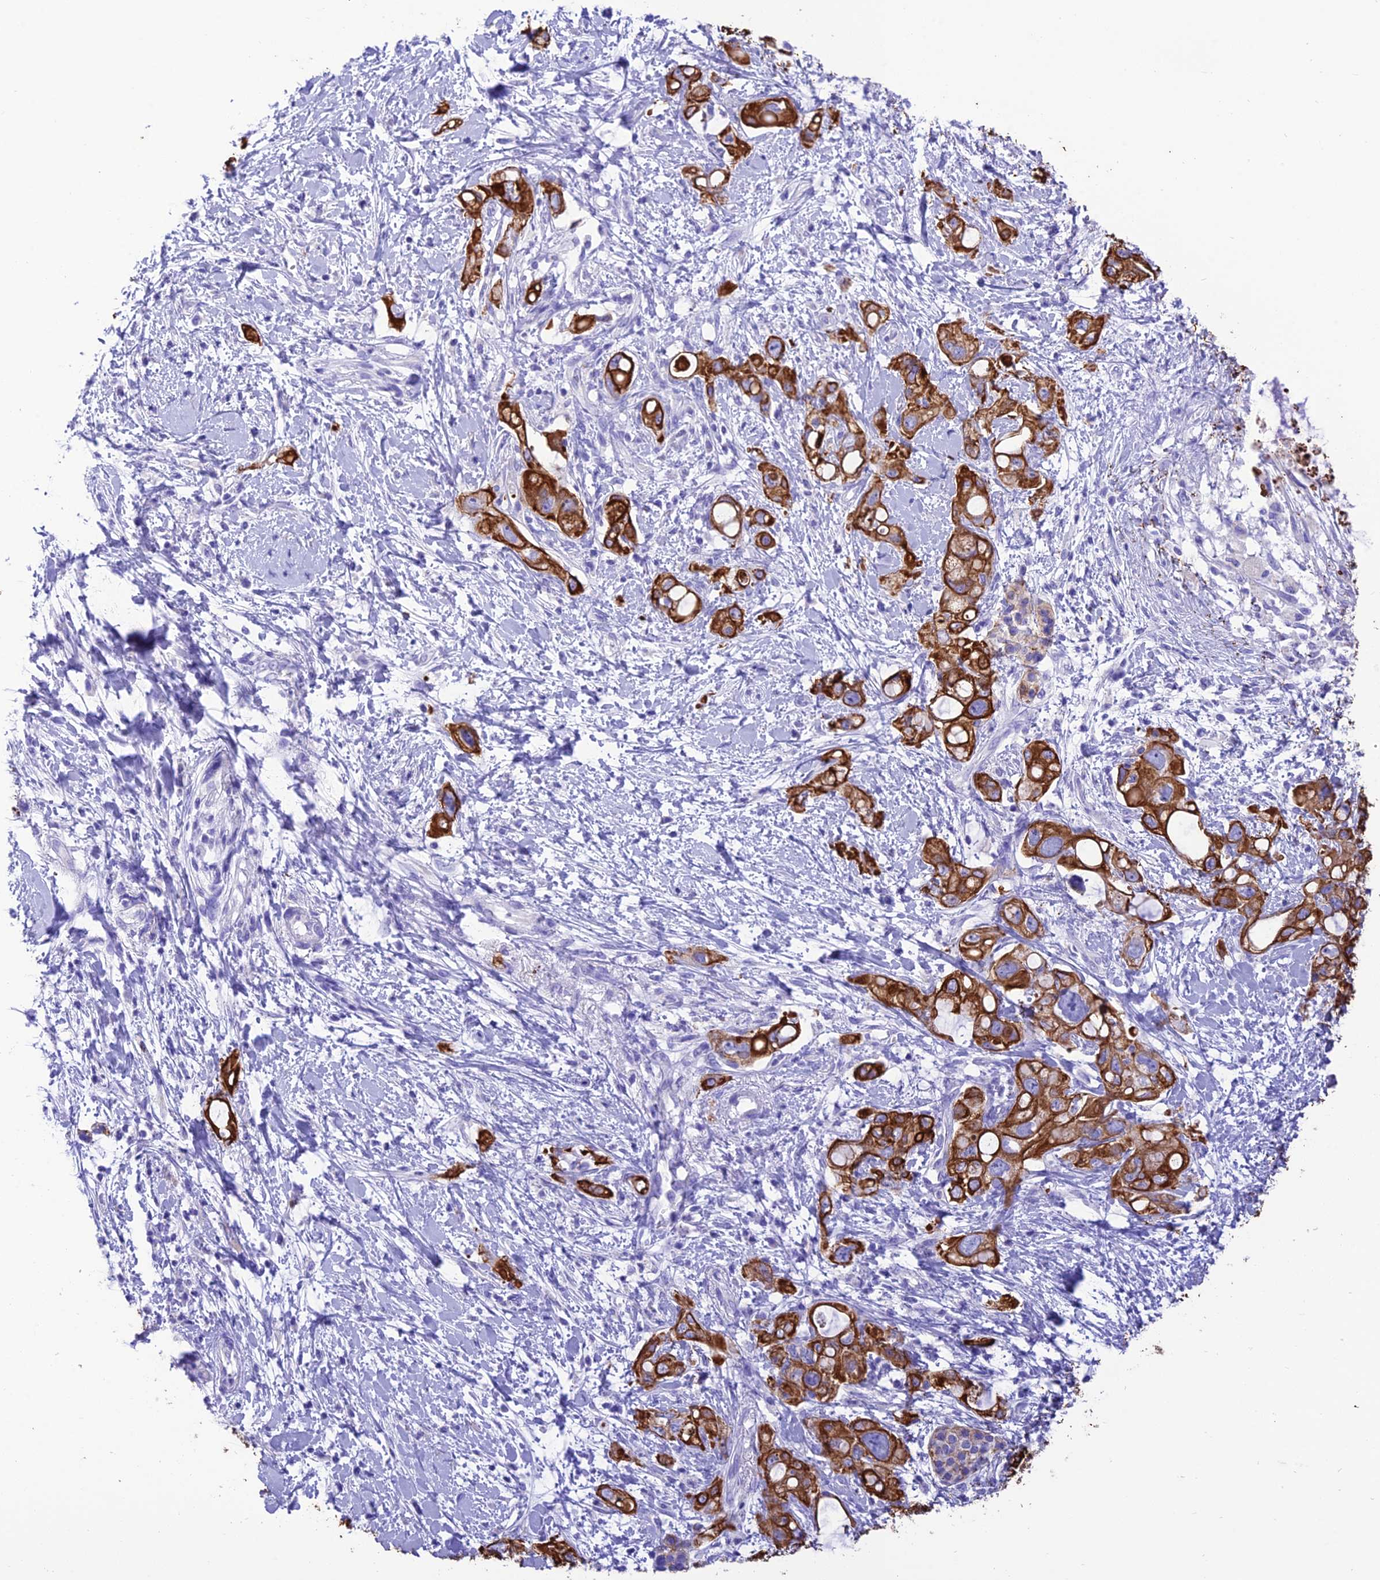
{"staining": {"intensity": "strong", "quantity": ">75%", "location": "cytoplasmic/membranous"}, "tissue": "pancreatic cancer", "cell_type": "Tumor cells", "image_type": "cancer", "snomed": [{"axis": "morphology", "description": "Adenocarcinoma, NOS"}, {"axis": "topography", "description": "Pancreas"}], "caption": "DAB (3,3'-diaminobenzidine) immunohistochemical staining of pancreatic cancer exhibits strong cytoplasmic/membranous protein staining in about >75% of tumor cells.", "gene": "VPS52", "patient": {"sex": "female", "age": 56}}